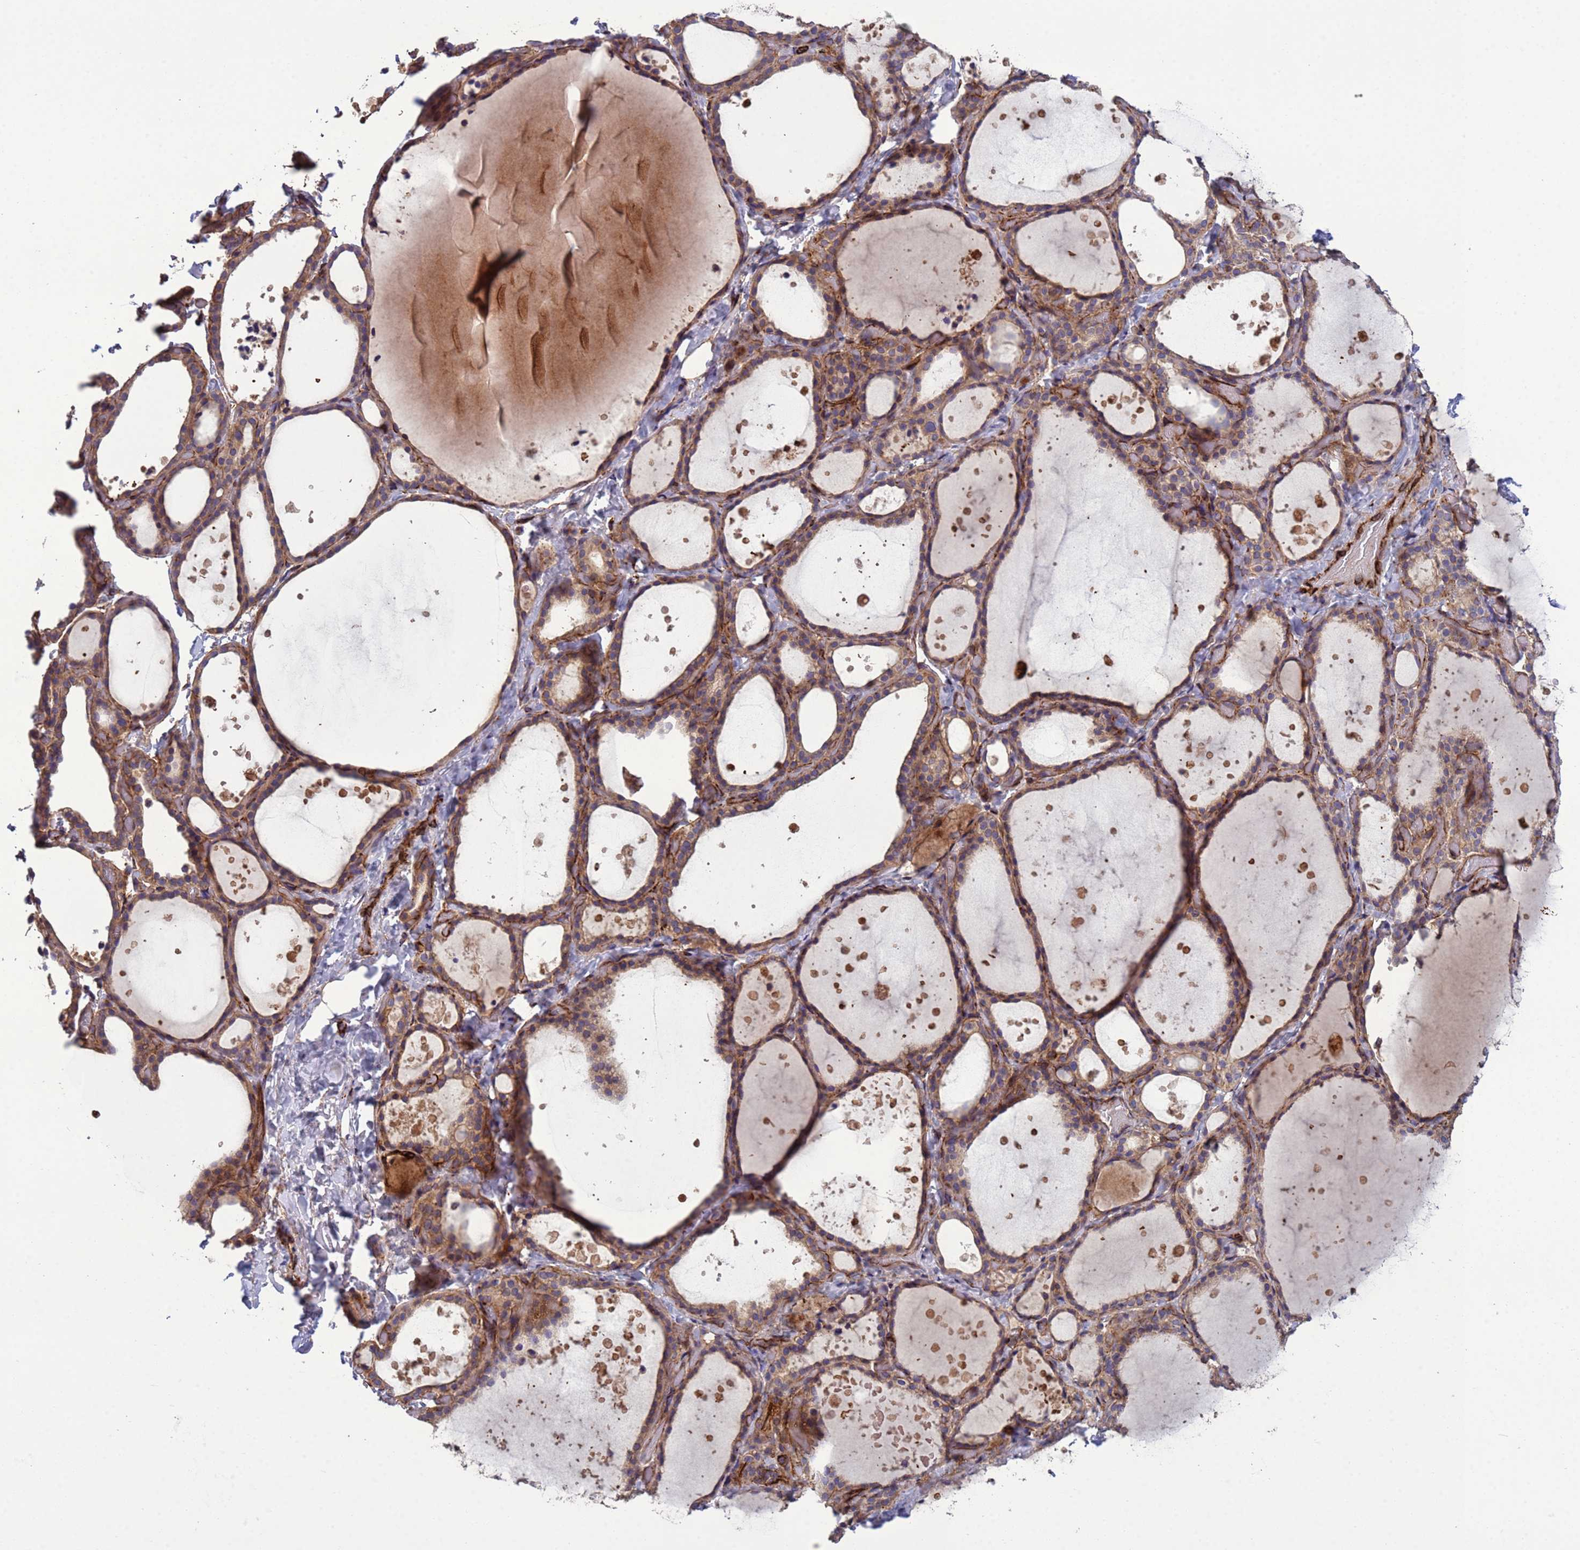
{"staining": {"intensity": "moderate", "quantity": ">75%", "location": "cytoplasmic/membranous"}, "tissue": "thyroid gland", "cell_type": "Glandular cells", "image_type": "normal", "snomed": [{"axis": "morphology", "description": "Normal tissue, NOS"}, {"axis": "topography", "description": "Thyroid gland"}], "caption": "Immunohistochemical staining of benign human thyroid gland reveals medium levels of moderate cytoplasmic/membranous expression in approximately >75% of glandular cells.", "gene": "RAB10", "patient": {"sex": "female", "age": 44}}